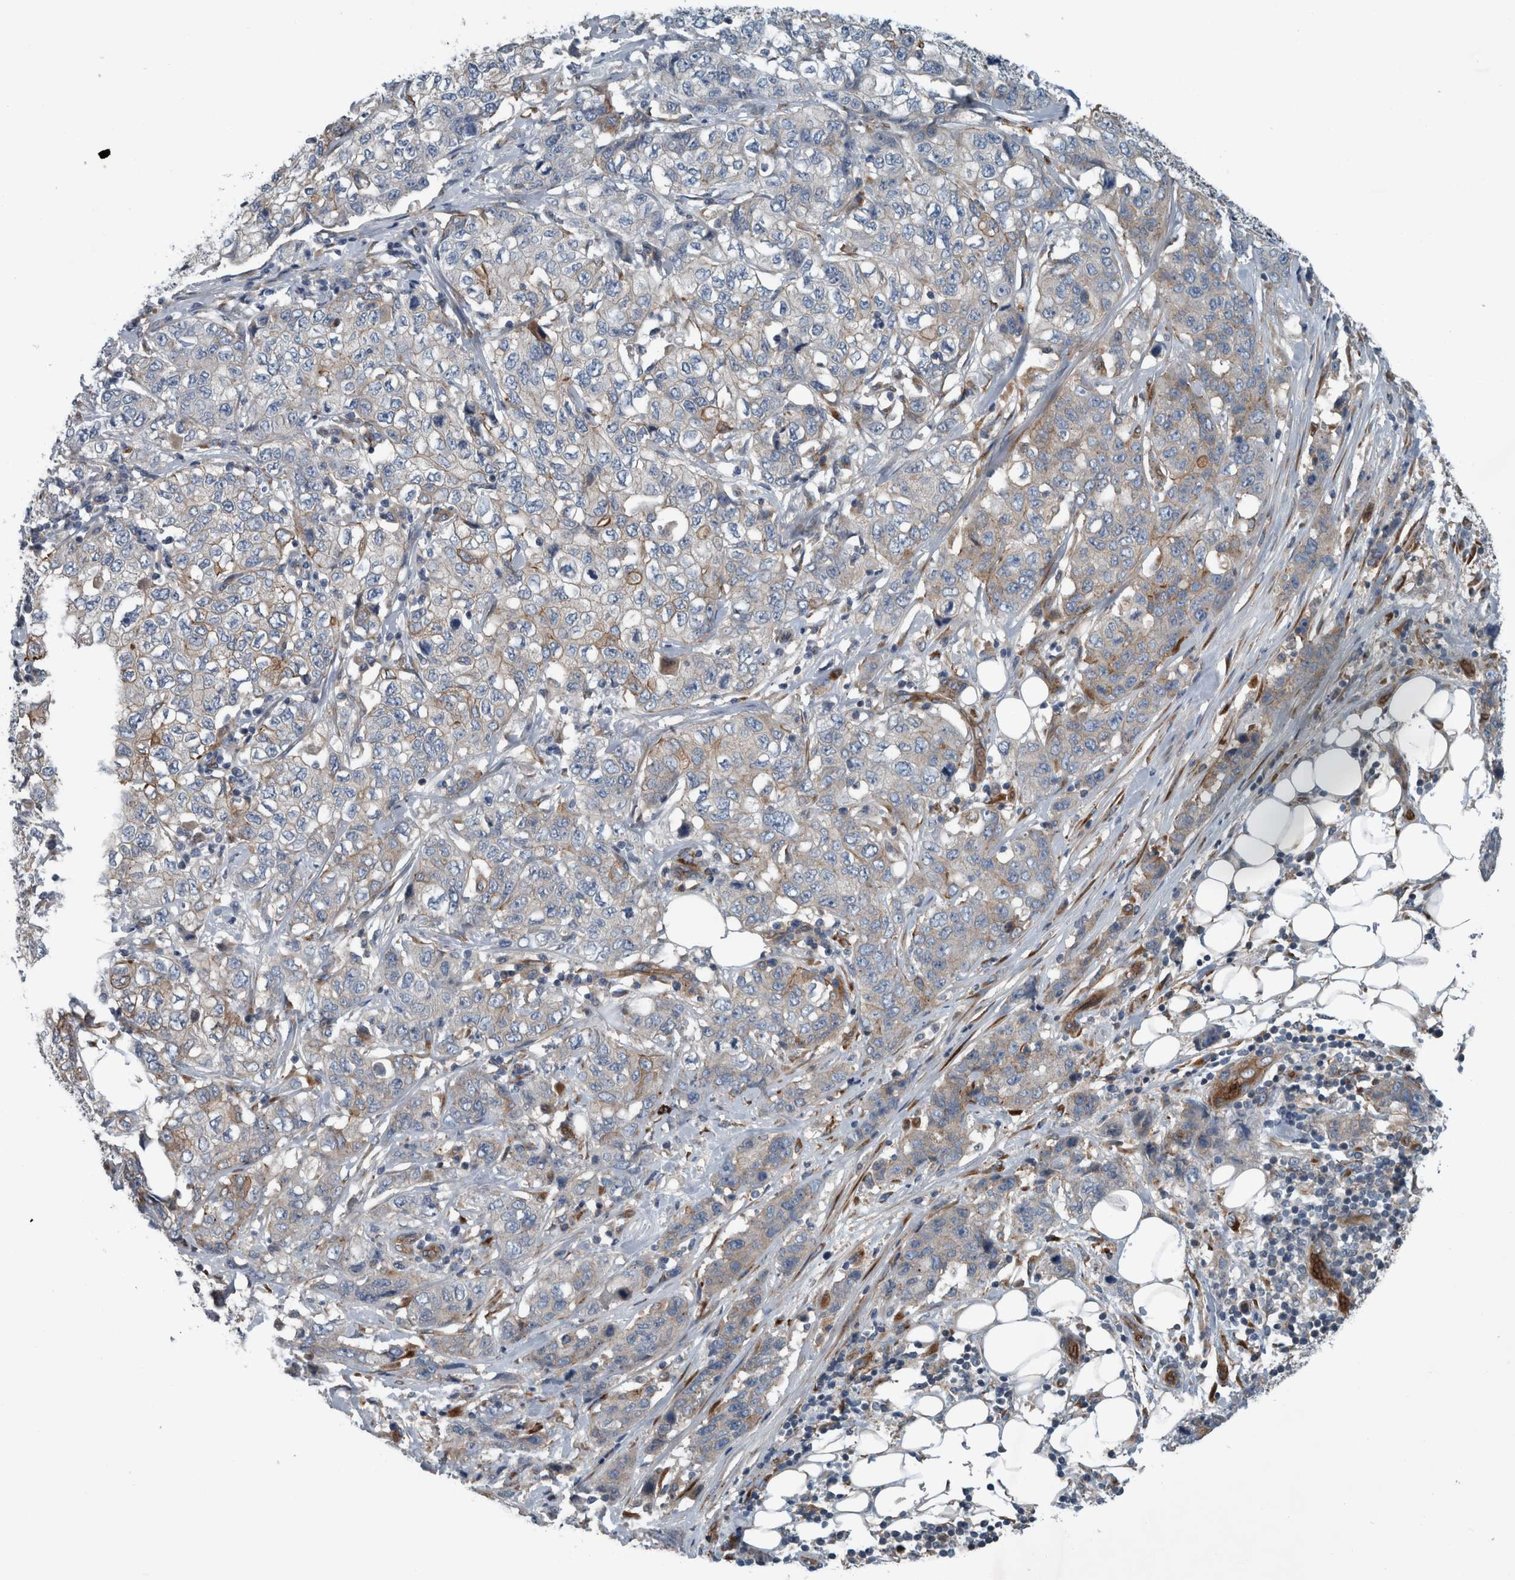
{"staining": {"intensity": "weak", "quantity": "25%-75%", "location": "cytoplasmic/membranous"}, "tissue": "stomach cancer", "cell_type": "Tumor cells", "image_type": "cancer", "snomed": [{"axis": "morphology", "description": "Adenocarcinoma, NOS"}, {"axis": "topography", "description": "Stomach"}], "caption": "A high-resolution image shows IHC staining of stomach cancer (adenocarcinoma), which demonstrates weak cytoplasmic/membranous expression in approximately 25%-75% of tumor cells.", "gene": "GLT8D2", "patient": {"sex": "male", "age": 48}}